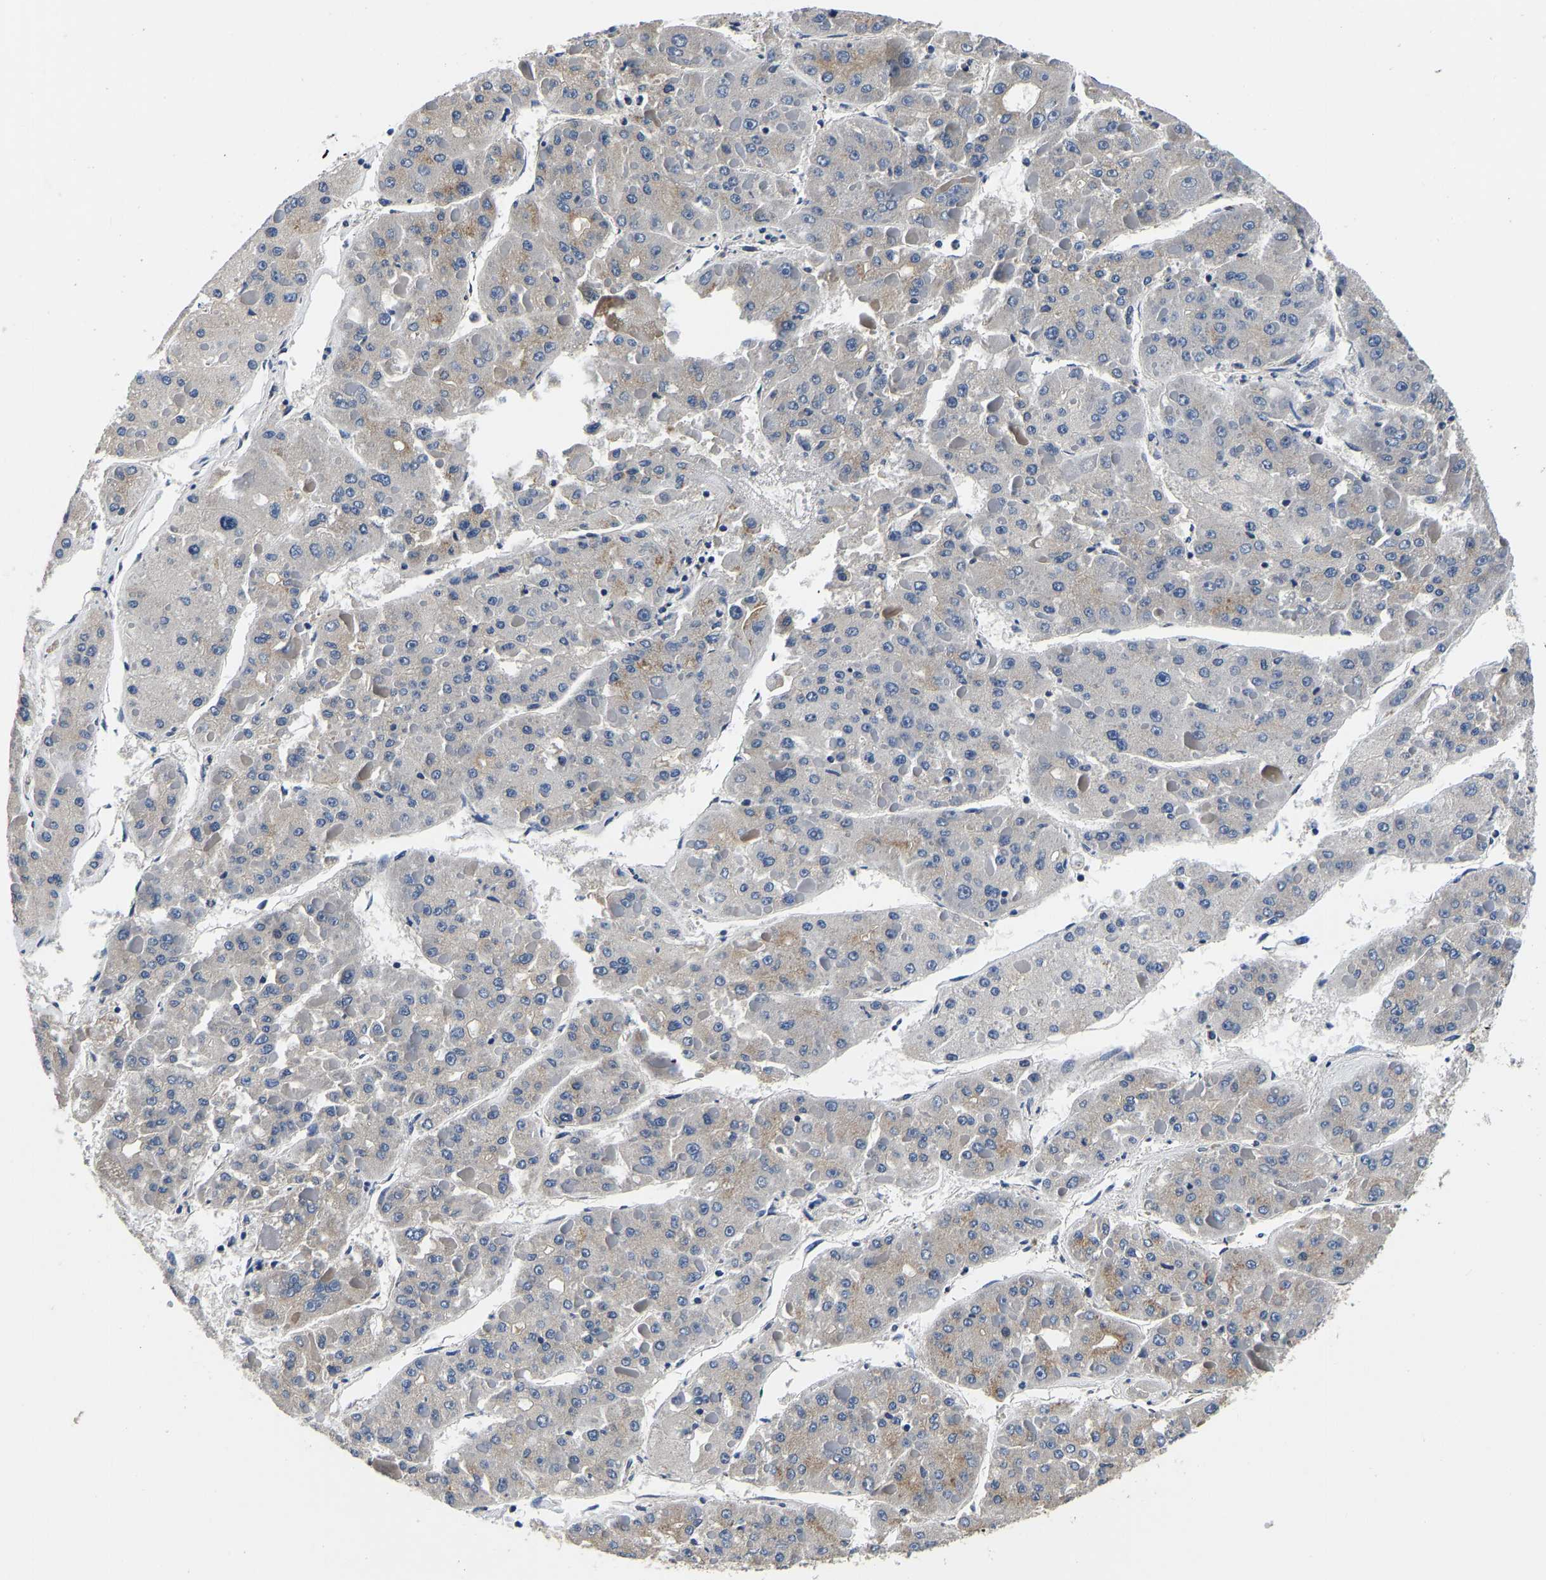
{"staining": {"intensity": "moderate", "quantity": "<25%", "location": "cytoplasmic/membranous"}, "tissue": "liver cancer", "cell_type": "Tumor cells", "image_type": "cancer", "snomed": [{"axis": "morphology", "description": "Carcinoma, Hepatocellular, NOS"}, {"axis": "topography", "description": "Liver"}], "caption": "This micrograph displays hepatocellular carcinoma (liver) stained with IHC to label a protein in brown. The cytoplasmic/membranous of tumor cells show moderate positivity for the protein. Nuclei are counter-stained blue.", "gene": "RABAC1", "patient": {"sex": "female", "age": 73}}